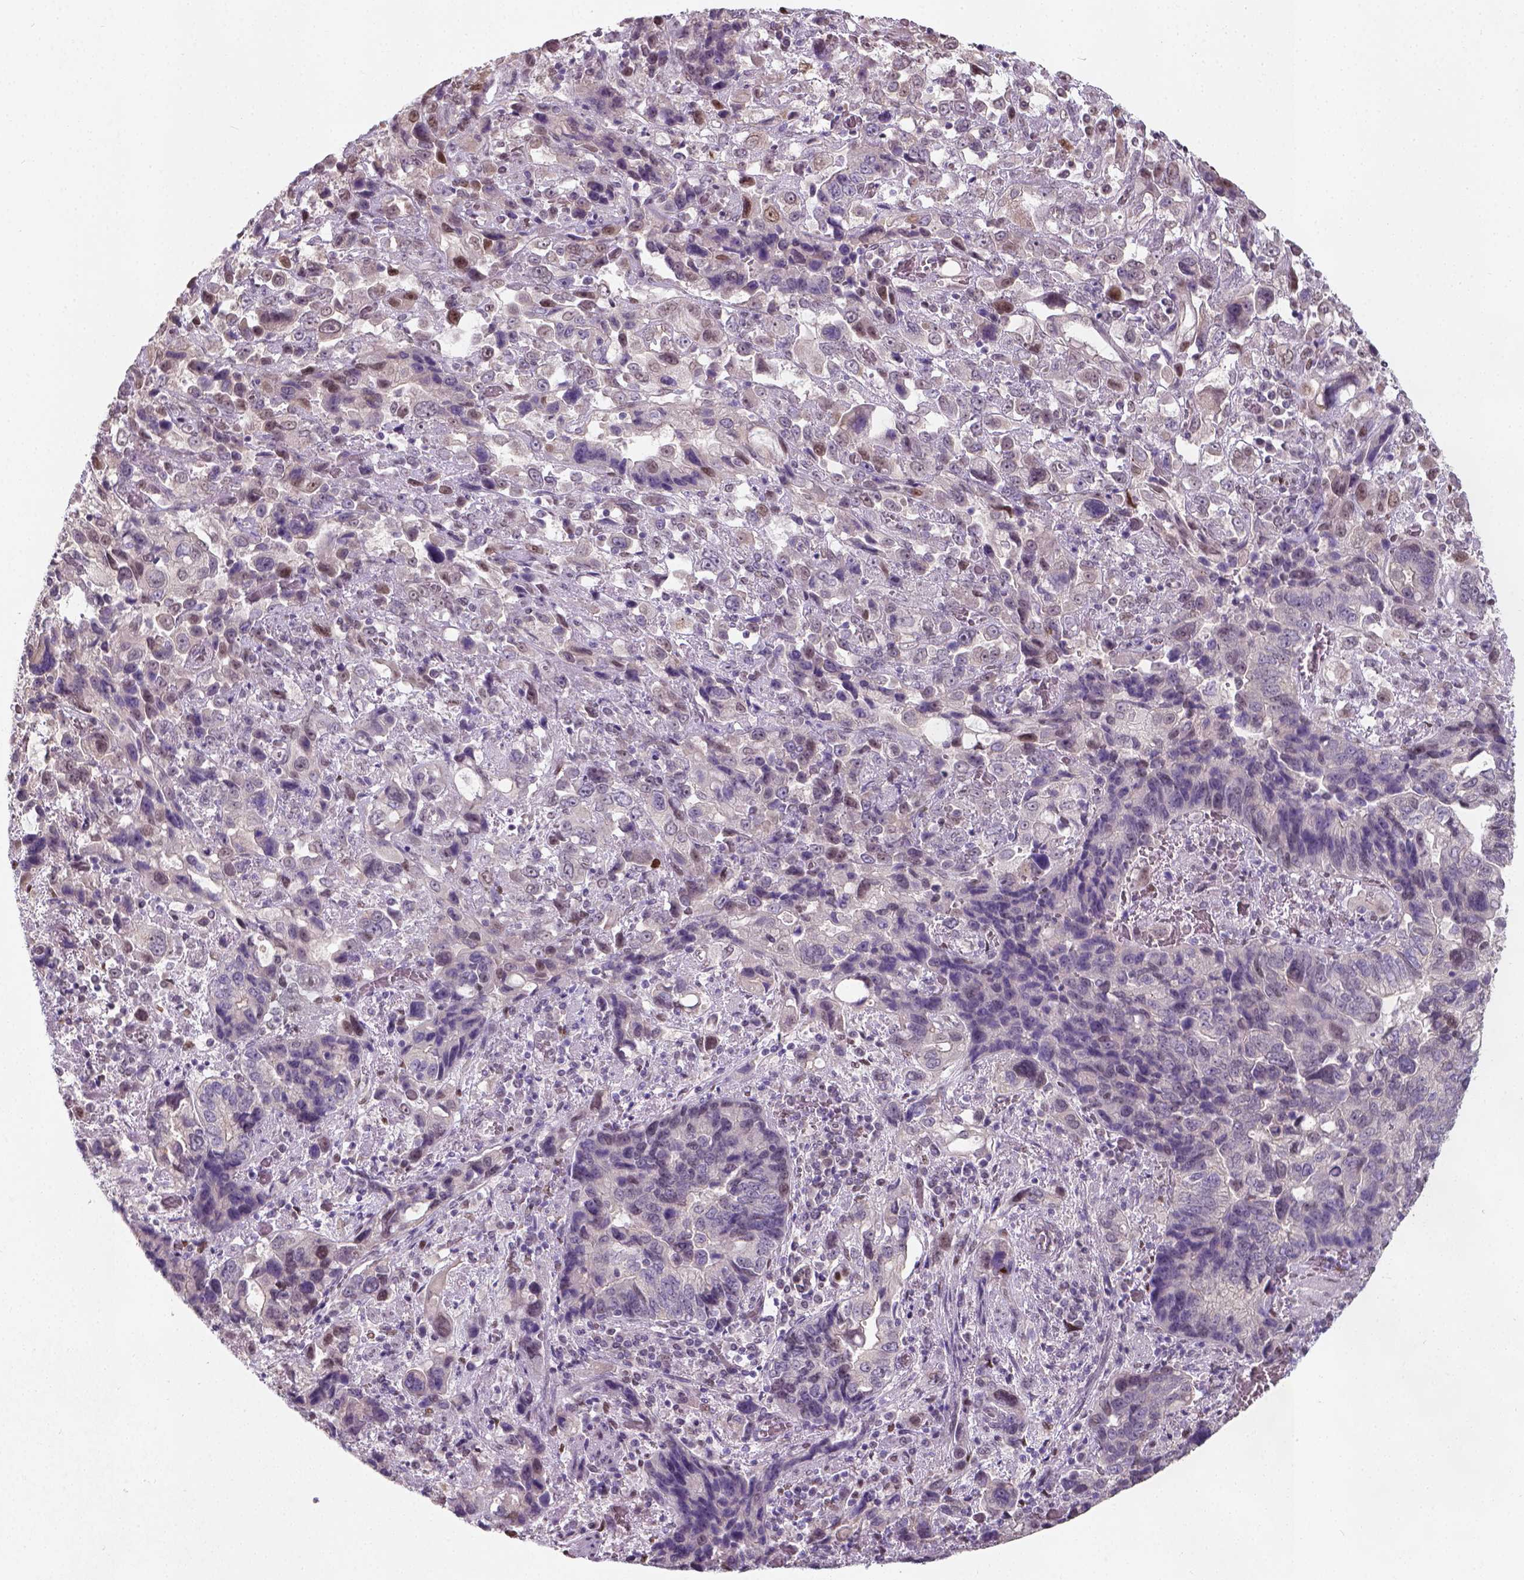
{"staining": {"intensity": "negative", "quantity": "none", "location": "none"}, "tissue": "stomach cancer", "cell_type": "Tumor cells", "image_type": "cancer", "snomed": [{"axis": "morphology", "description": "Adenocarcinoma, NOS"}, {"axis": "topography", "description": "Stomach, upper"}], "caption": "Immunohistochemistry (IHC) histopathology image of human stomach cancer stained for a protein (brown), which demonstrates no expression in tumor cells.", "gene": "C1orf112", "patient": {"sex": "female", "age": 81}}